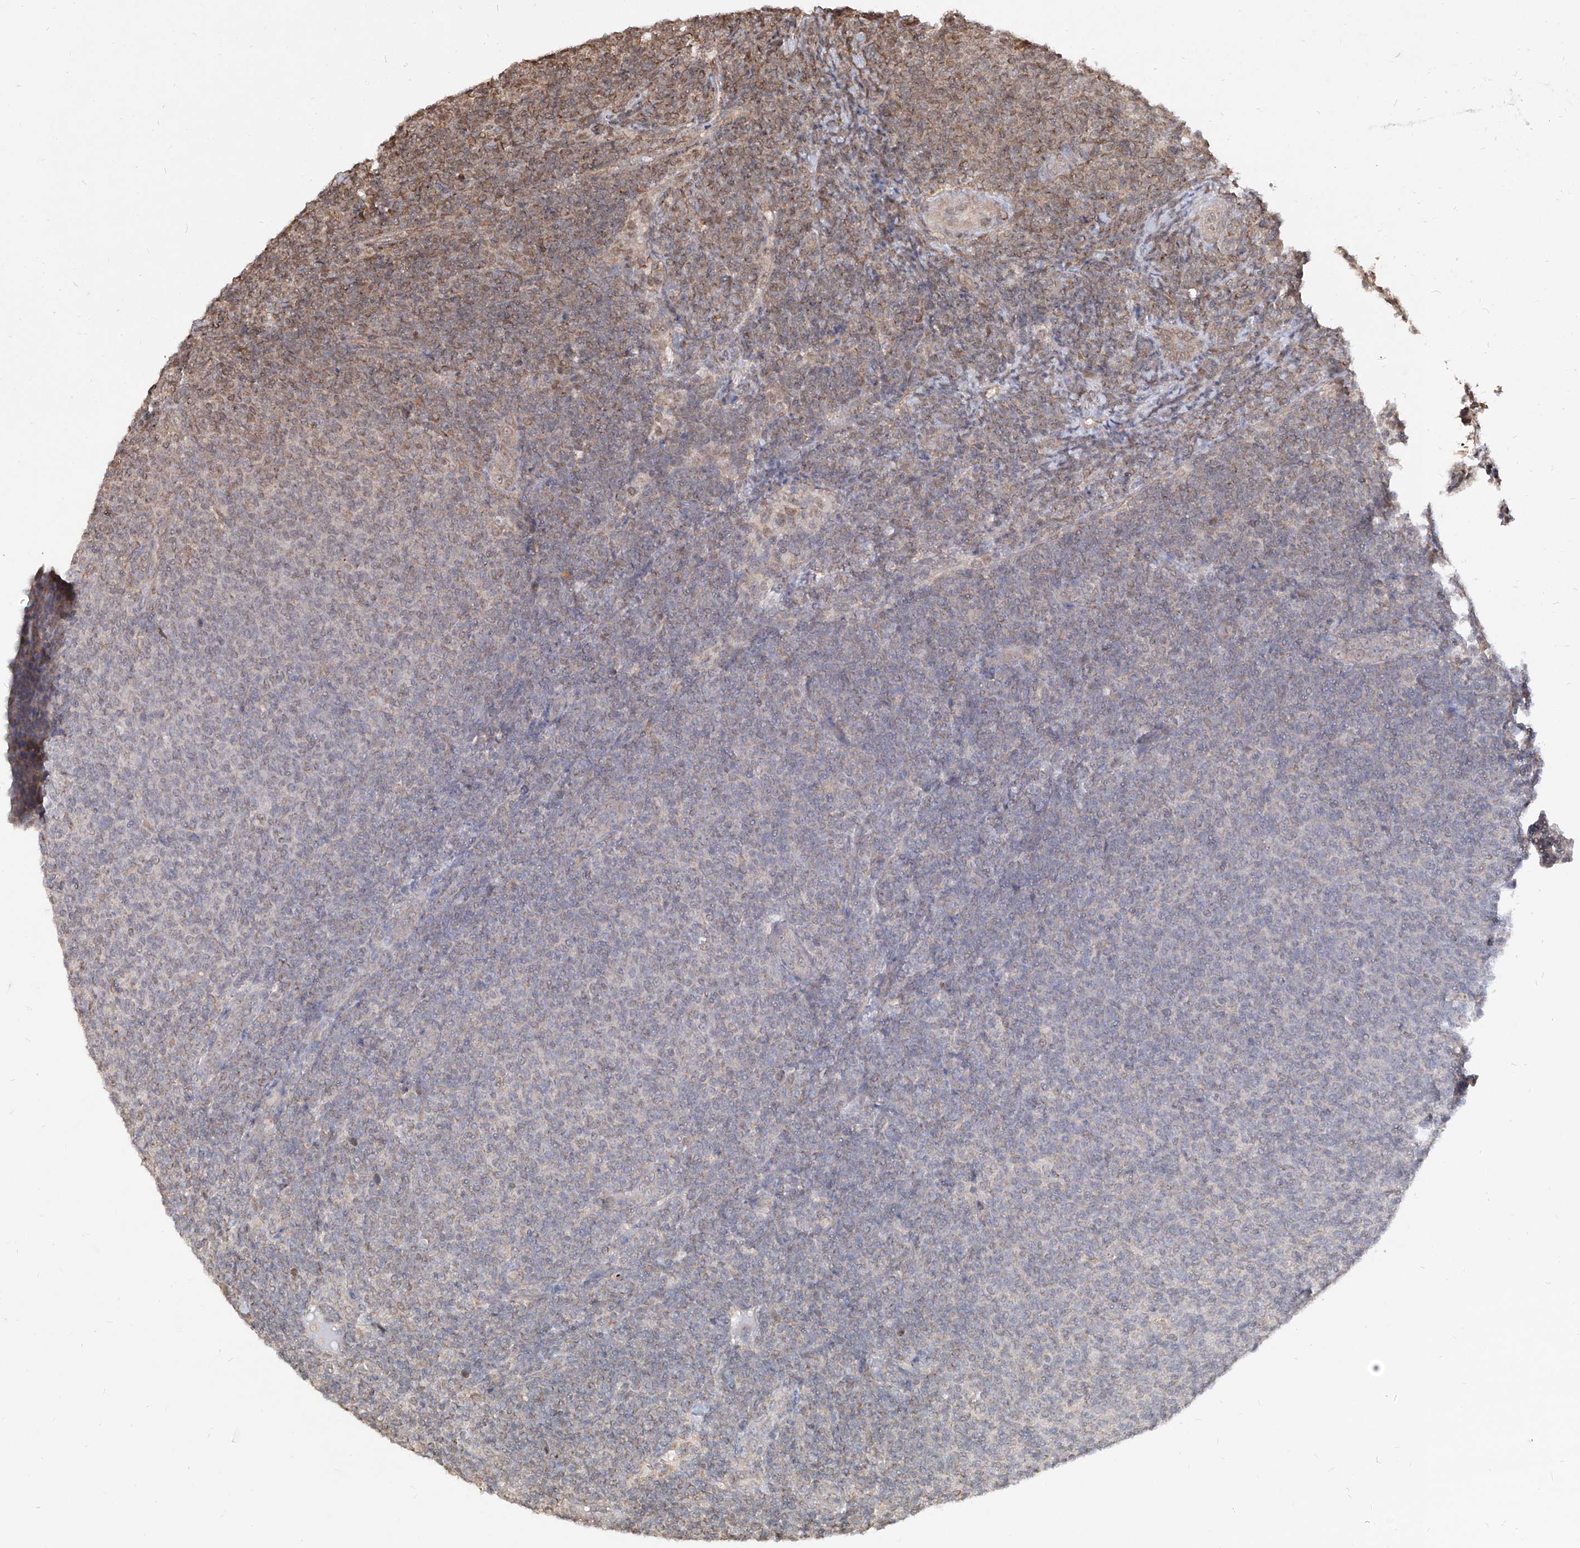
{"staining": {"intensity": "negative", "quantity": "none", "location": "none"}, "tissue": "lymphoma", "cell_type": "Tumor cells", "image_type": "cancer", "snomed": [{"axis": "morphology", "description": "Malignant lymphoma, non-Hodgkin's type, Low grade"}, {"axis": "topography", "description": "Lymph node"}], "caption": "Tumor cells are negative for protein expression in human low-grade malignant lymphoma, non-Hodgkin's type.", "gene": "C8orf82", "patient": {"sex": "male", "age": 66}}